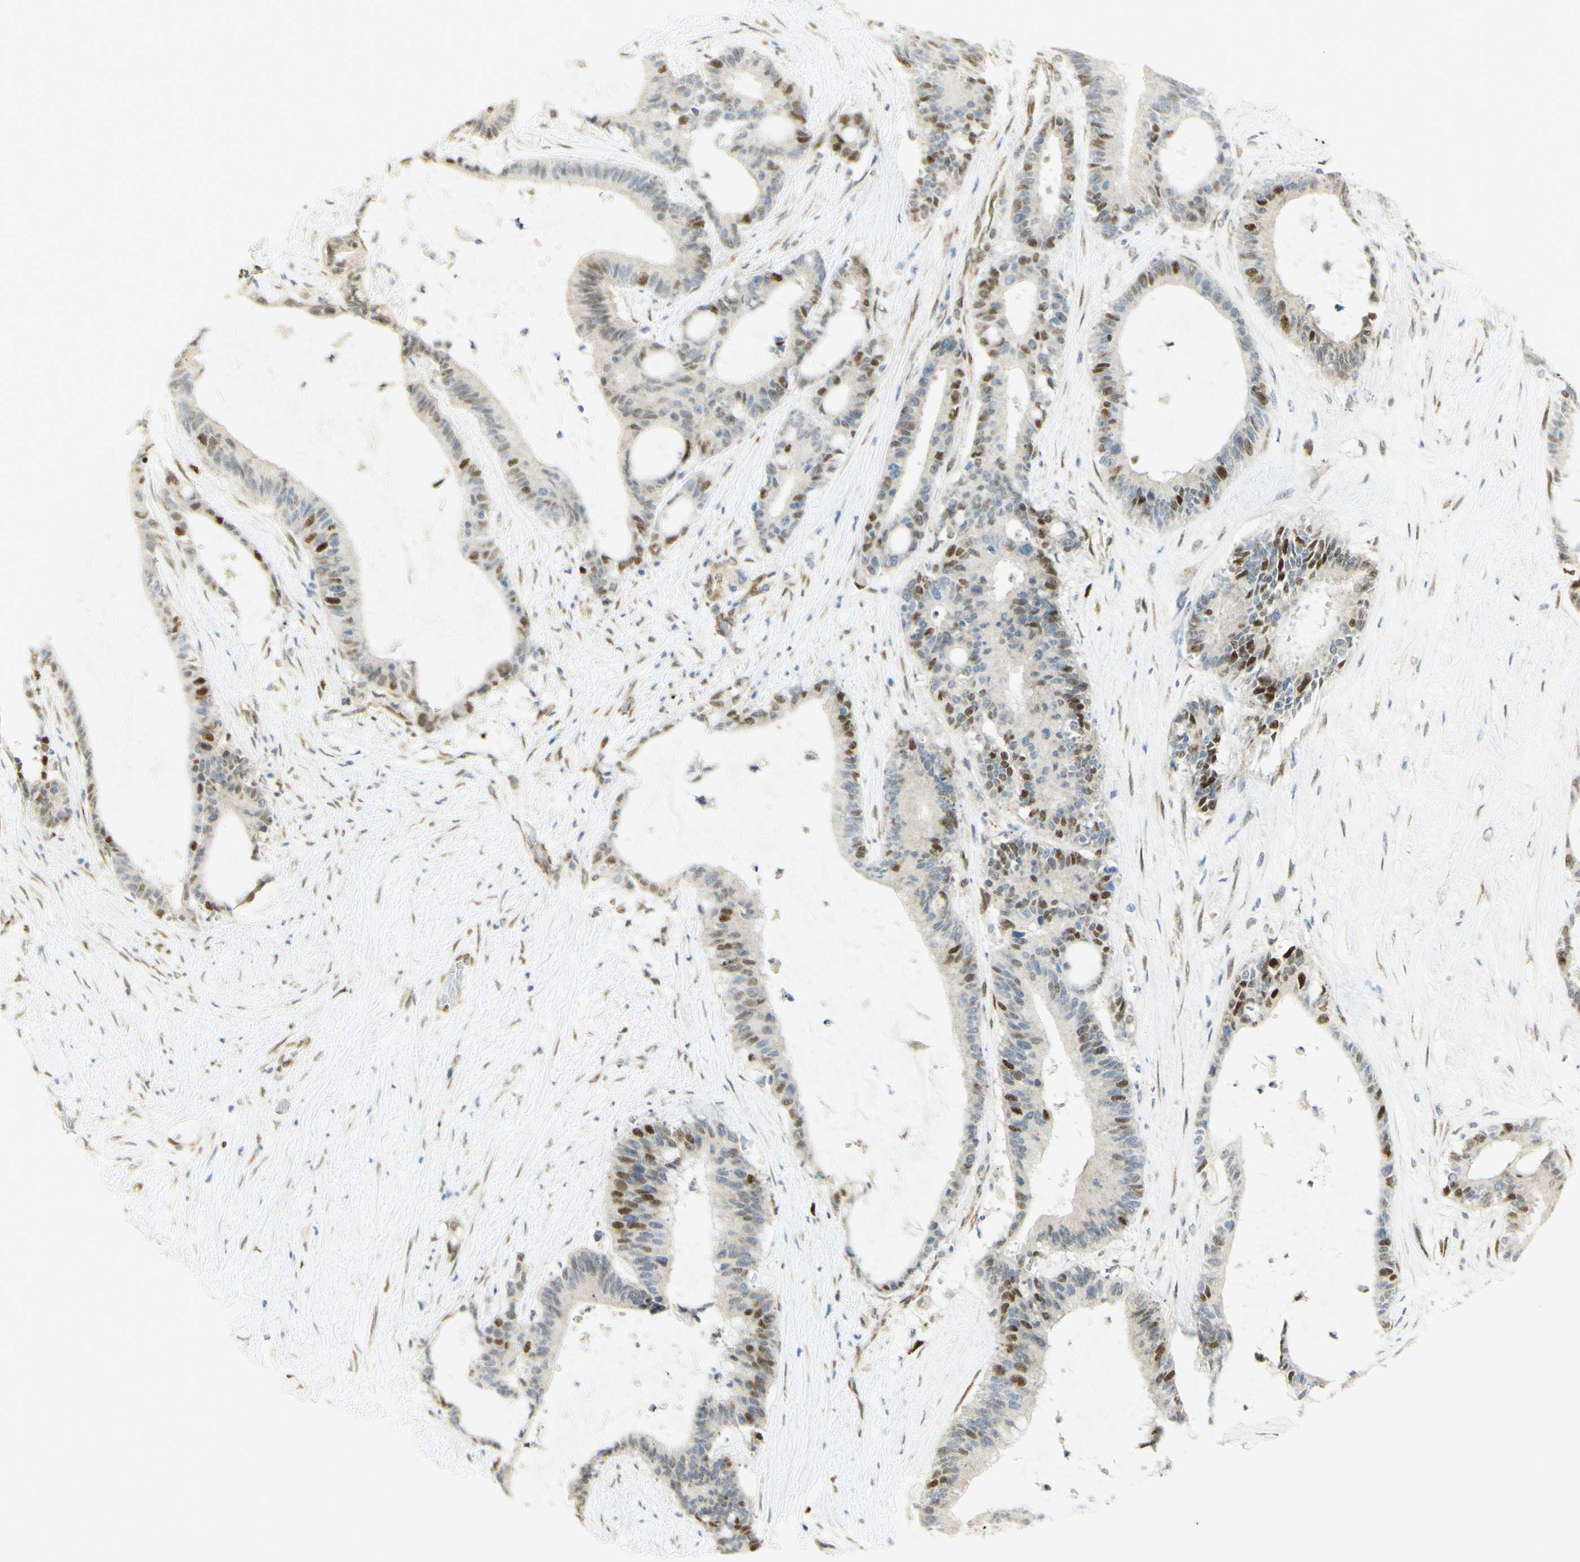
{"staining": {"intensity": "strong", "quantity": "25%-75%", "location": "nuclear"}, "tissue": "liver cancer", "cell_type": "Tumor cells", "image_type": "cancer", "snomed": [{"axis": "morphology", "description": "Cholangiocarcinoma"}, {"axis": "topography", "description": "Liver"}], "caption": "The micrograph displays a brown stain indicating the presence of a protein in the nuclear of tumor cells in liver cancer.", "gene": "E2F1", "patient": {"sex": "female", "age": 73}}